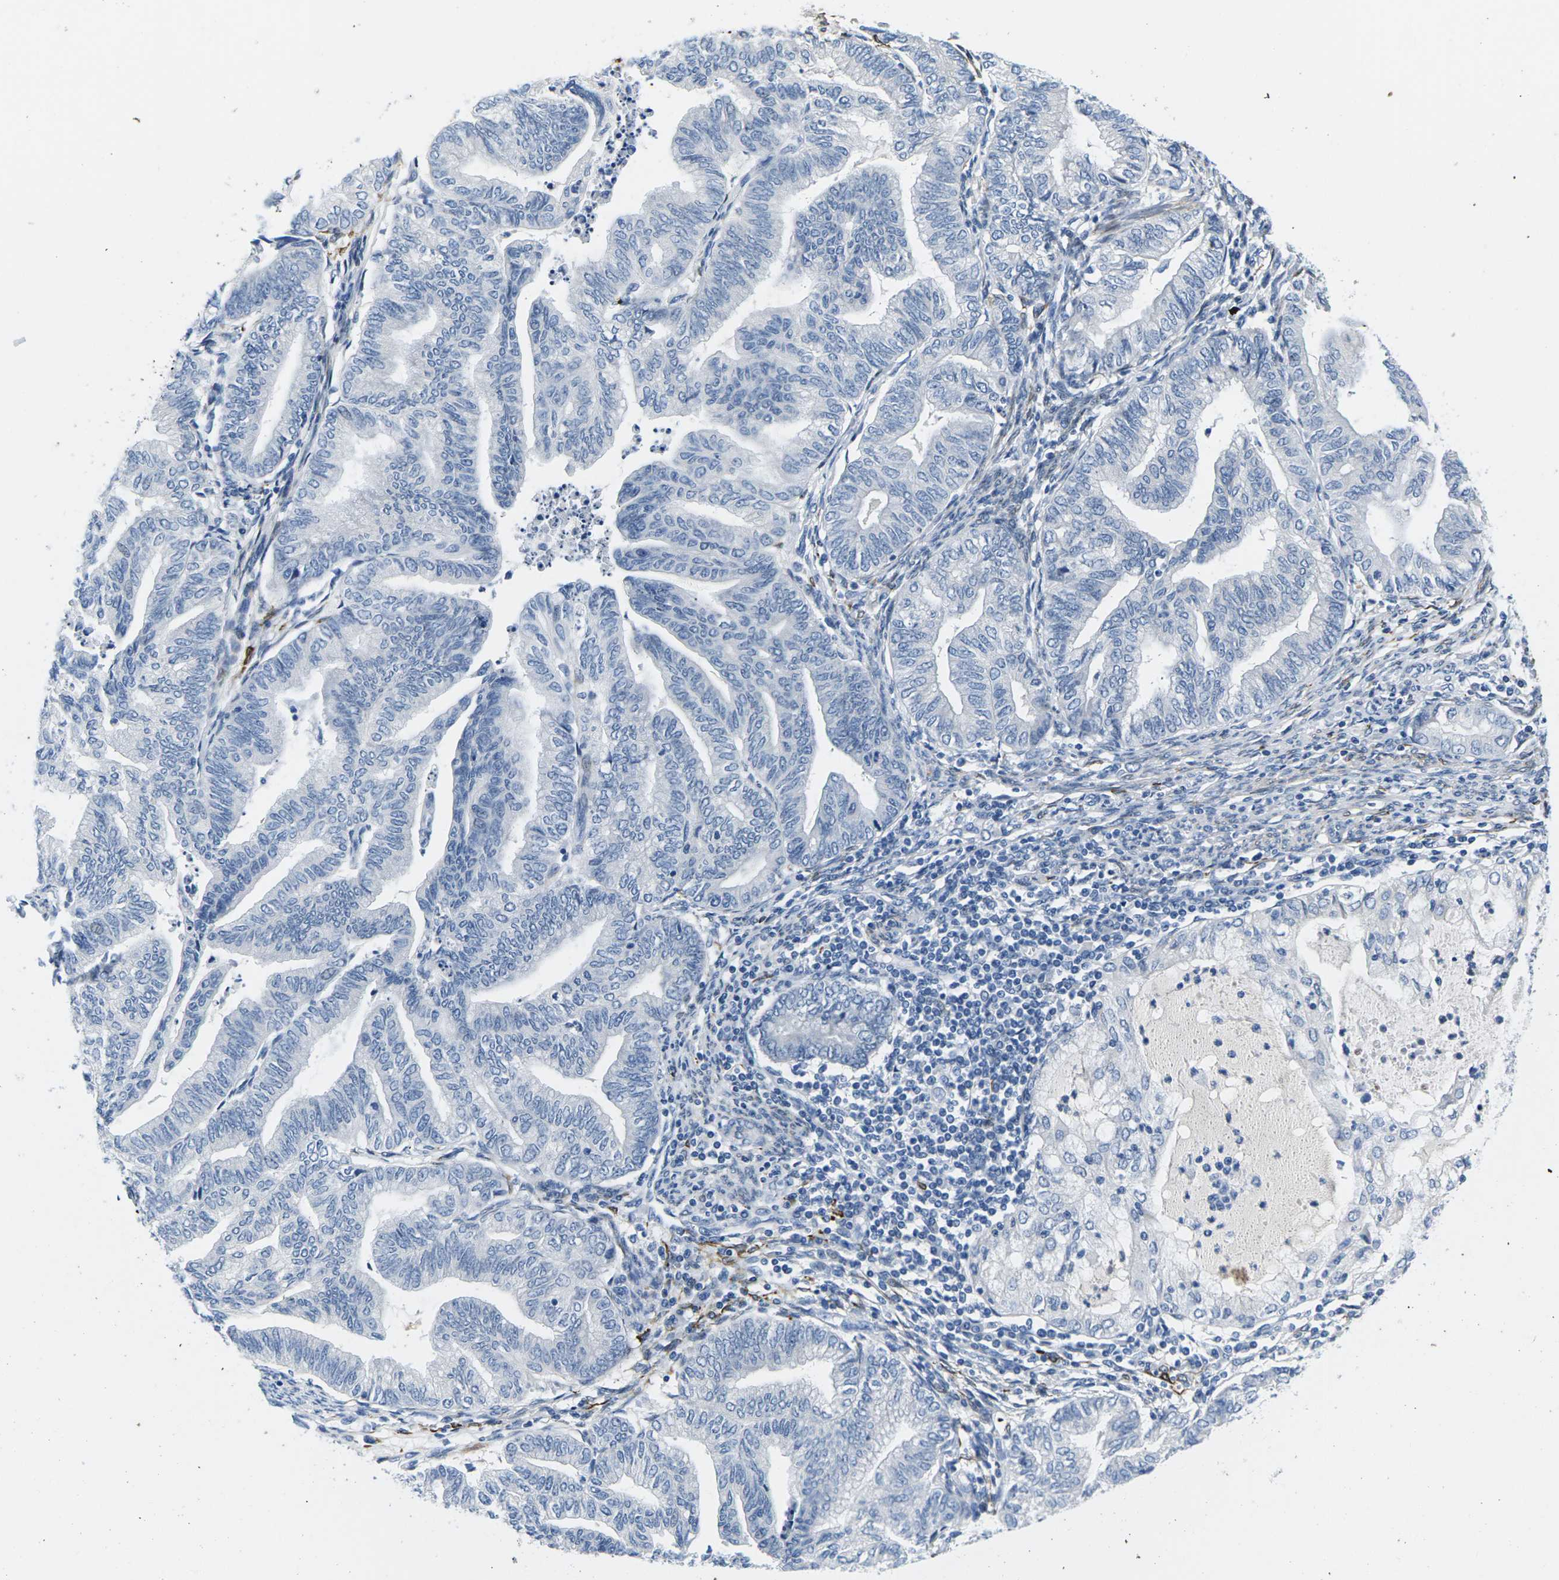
{"staining": {"intensity": "negative", "quantity": "none", "location": "none"}, "tissue": "endometrial cancer", "cell_type": "Tumor cells", "image_type": "cancer", "snomed": [{"axis": "morphology", "description": "Adenocarcinoma, NOS"}, {"axis": "topography", "description": "Endometrium"}], "caption": "A photomicrograph of endometrial cancer (adenocarcinoma) stained for a protein demonstrates no brown staining in tumor cells. (Immunohistochemistry (ihc), brightfield microscopy, high magnification).", "gene": "TSPAN2", "patient": {"sex": "female", "age": 79}}